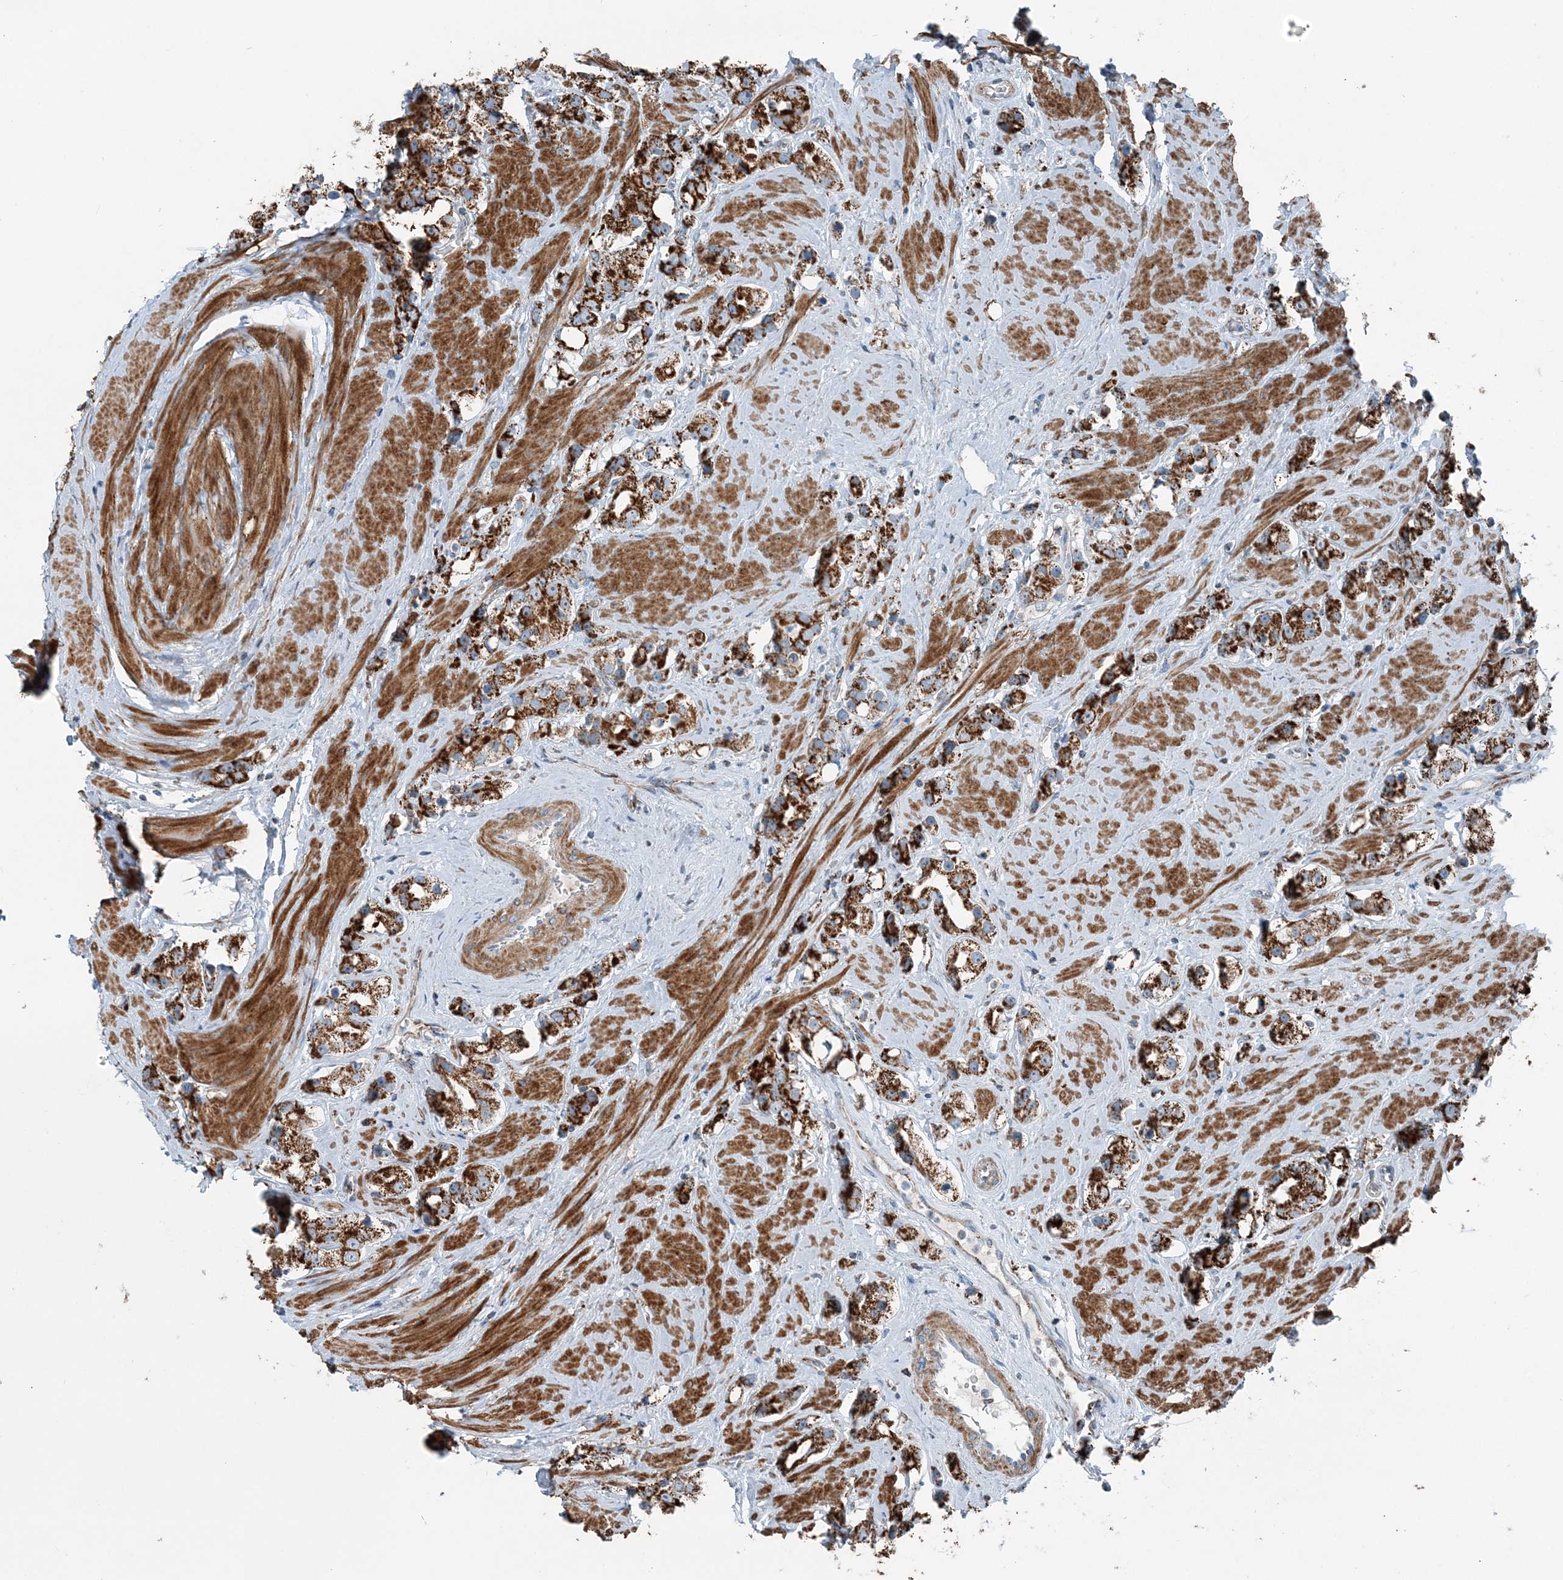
{"staining": {"intensity": "strong", "quantity": ">75%", "location": "cytoplasmic/membranous"}, "tissue": "prostate cancer", "cell_type": "Tumor cells", "image_type": "cancer", "snomed": [{"axis": "morphology", "description": "Adenocarcinoma, NOS"}, {"axis": "topography", "description": "Prostate"}], "caption": "Prostate cancer stained with DAB immunohistochemistry (IHC) displays high levels of strong cytoplasmic/membranous expression in about >75% of tumor cells.", "gene": "INTU", "patient": {"sex": "male", "age": 79}}